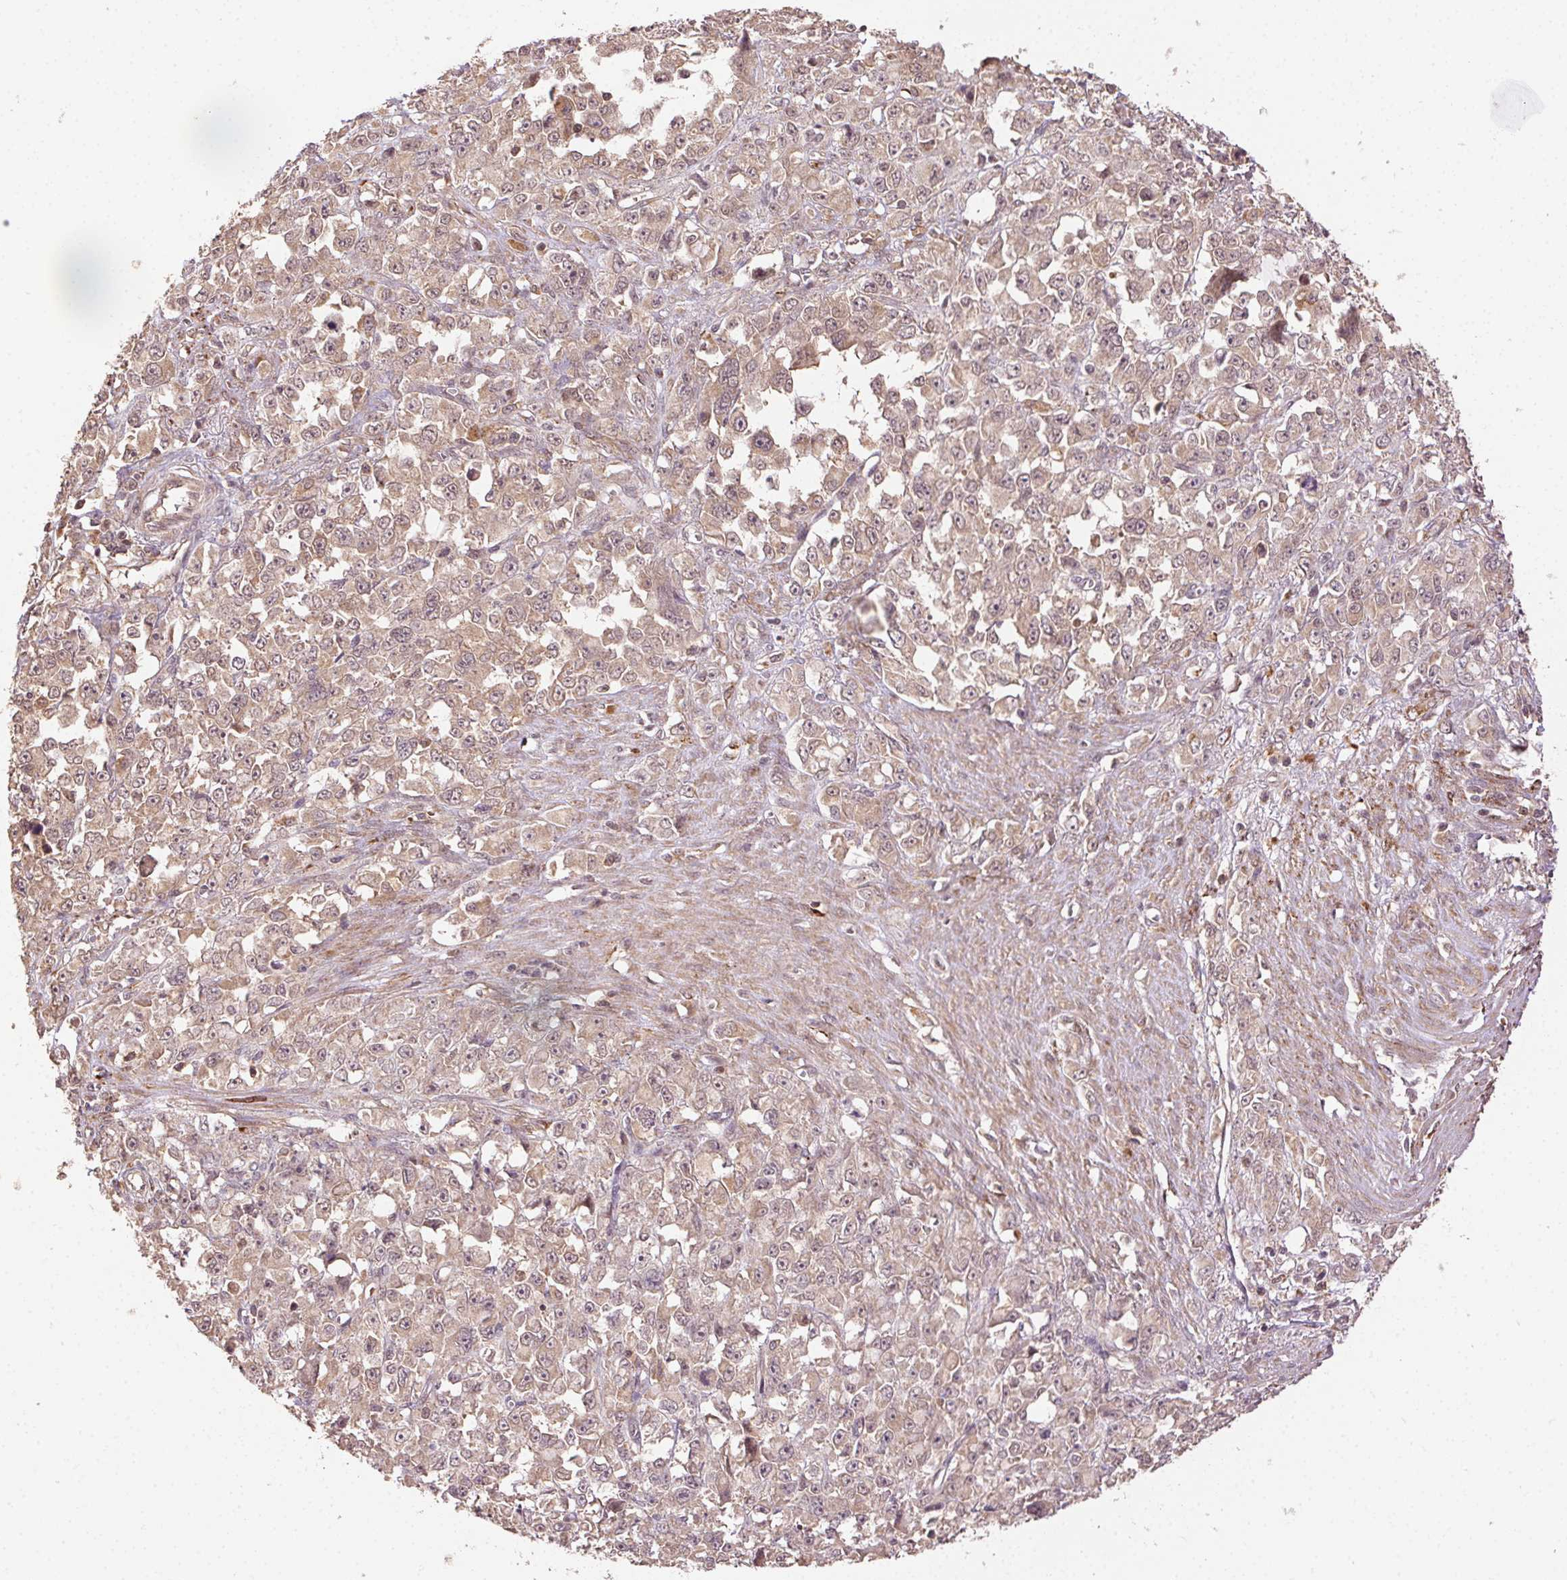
{"staining": {"intensity": "weak", "quantity": ">75%", "location": "cytoplasmic/membranous"}, "tissue": "stomach cancer", "cell_type": "Tumor cells", "image_type": "cancer", "snomed": [{"axis": "morphology", "description": "Adenocarcinoma, NOS"}, {"axis": "topography", "description": "Stomach"}], "caption": "This is an image of immunohistochemistry staining of stomach adenocarcinoma, which shows weak positivity in the cytoplasmic/membranous of tumor cells.", "gene": "KLHL15", "patient": {"sex": "female", "age": 76}}